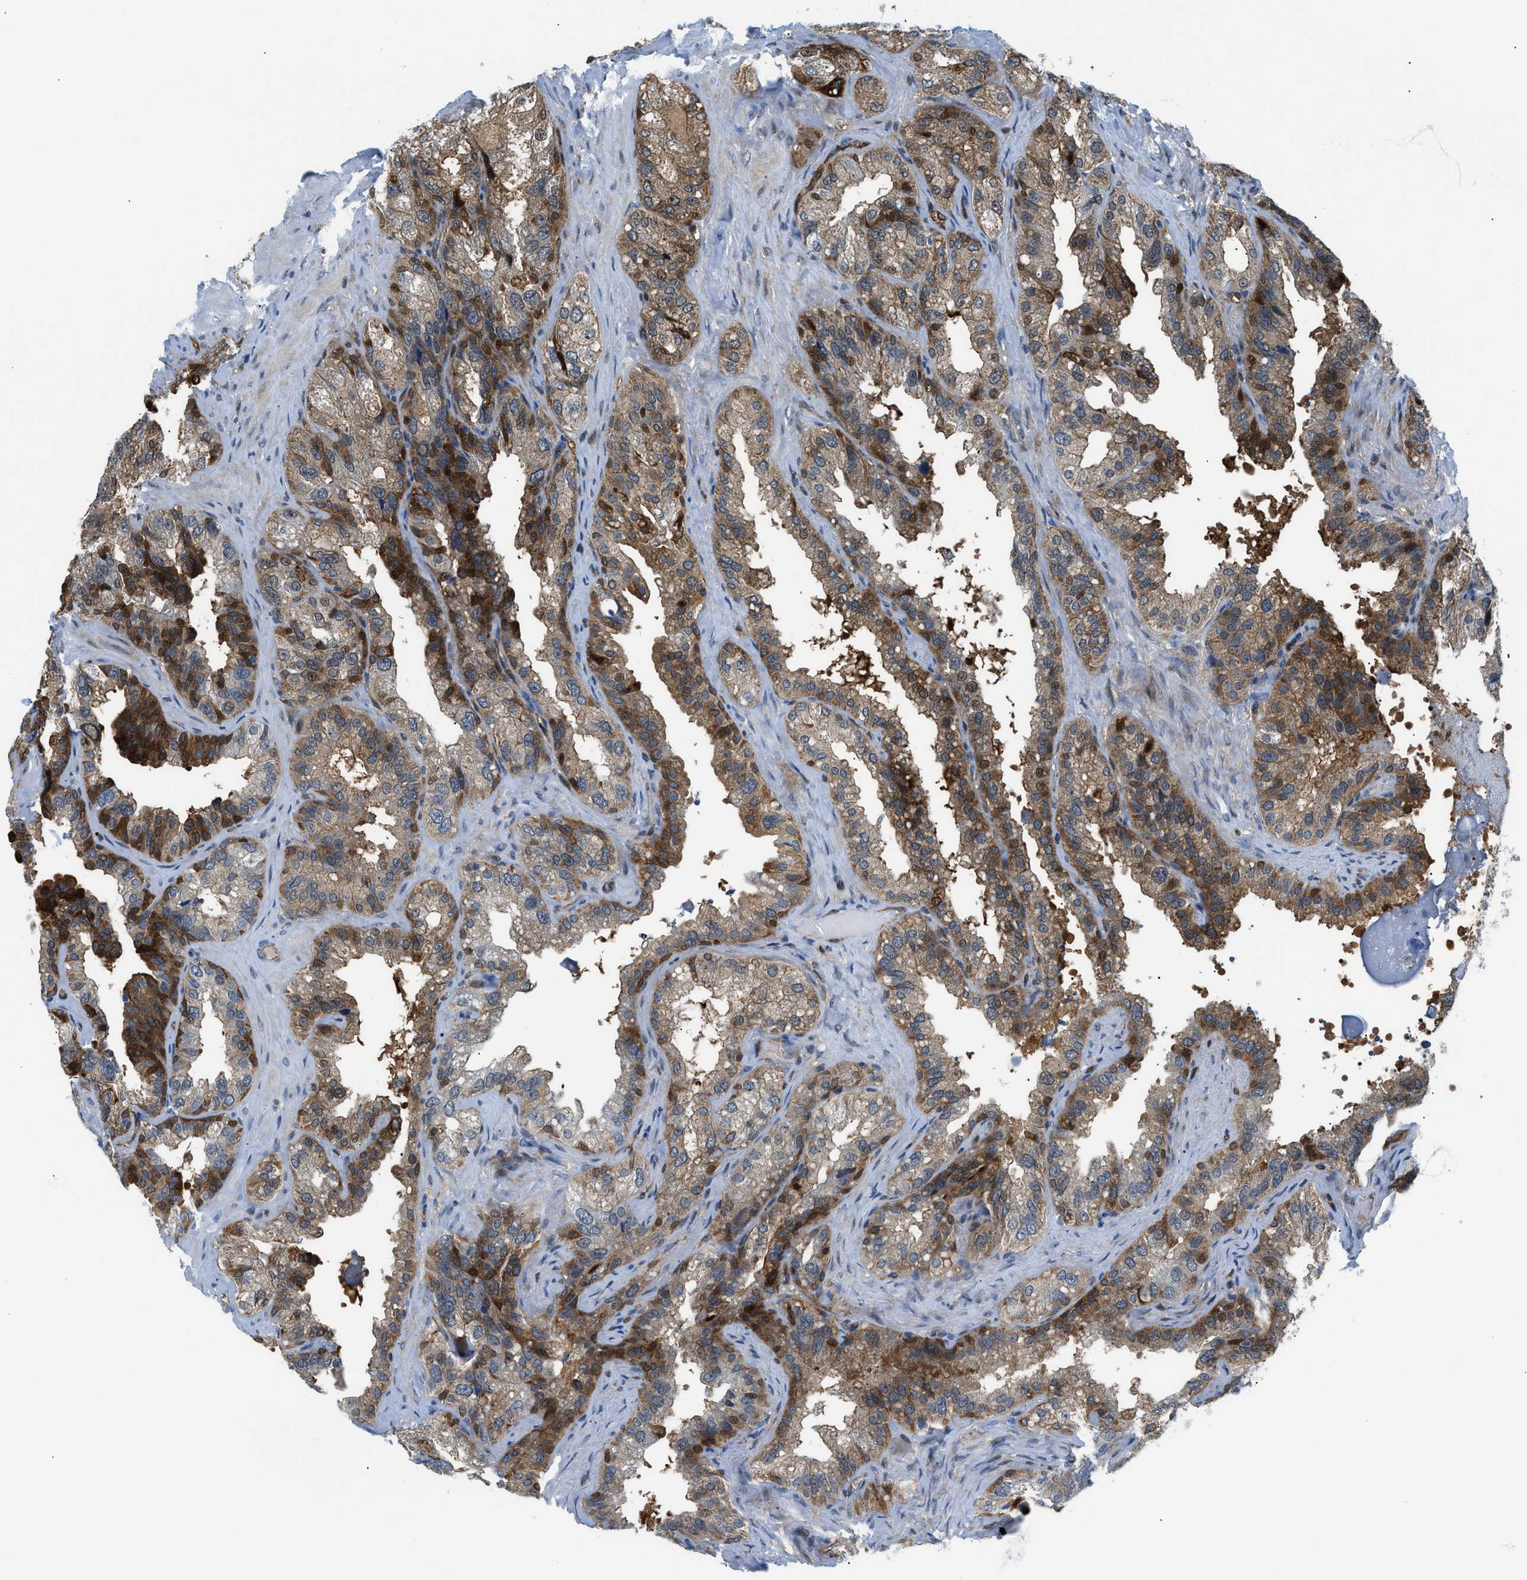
{"staining": {"intensity": "moderate", "quantity": ">75%", "location": "cytoplasmic/membranous"}, "tissue": "seminal vesicle", "cell_type": "Glandular cells", "image_type": "normal", "snomed": [{"axis": "morphology", "description": "Normal tissue, NOS"}, {"axis": "topography", "description": "Seminal veicle"}], "caption": "Brown immunohistochemical staining in benign human seminal vesicle displays moderate cytoplasmic/membranous staining in approximately >75% of glandular cells.", "gene": "YWHAE", "patient": {"sex": "male", "age": 68}}